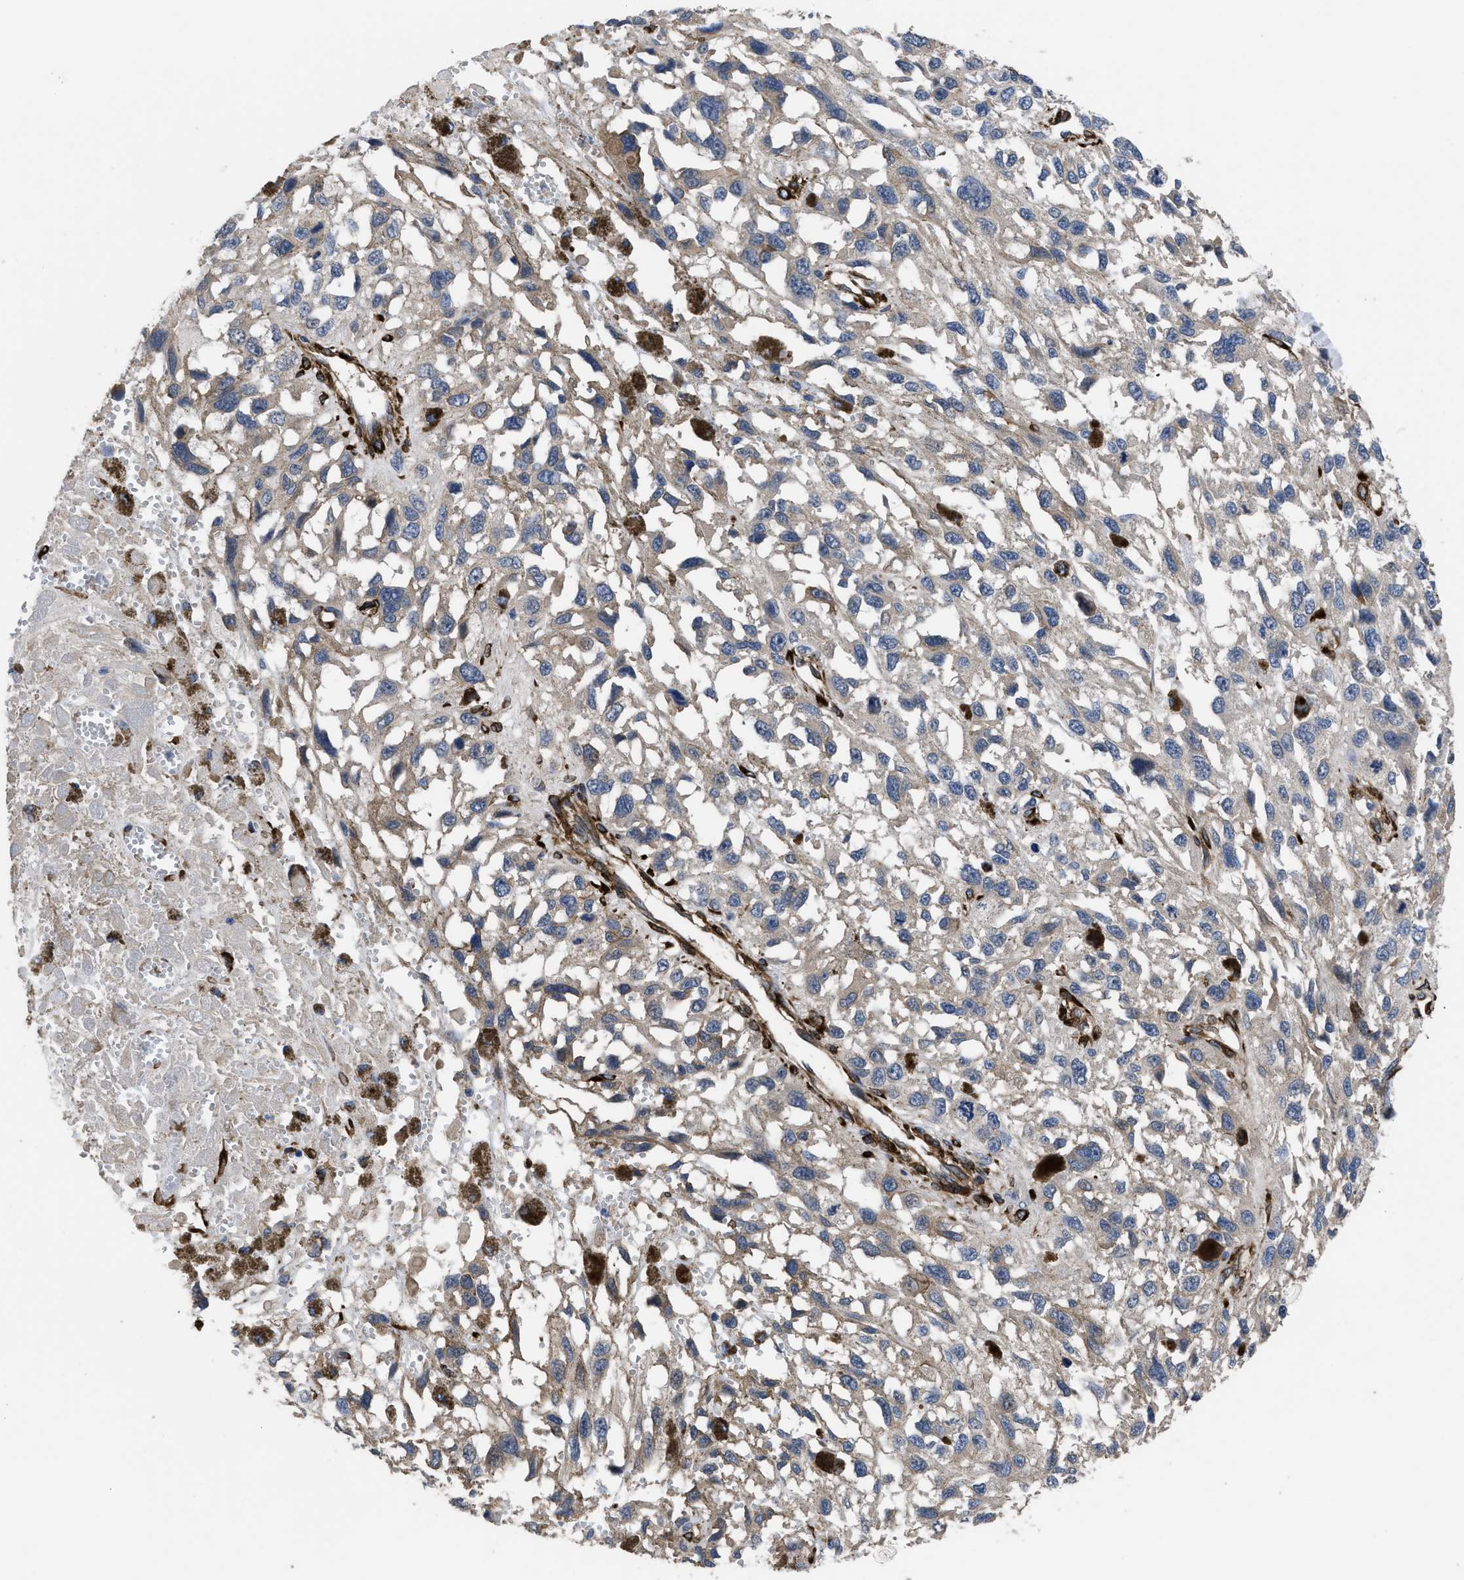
{"staining": {"intensity": "negative", "quantity": "none", "location": "none"}, "tissue": "melanoma", "cell_type": "Tumor cells", "image_type": "cancer", "snomed": [{"axis": "morphology", "description": "Malignant melanoma, Metastatic site"}, {"axis": "topography", "description": "Lymph node"}], "caption": "An image of human malignant melanoma (metastatic site) is negative for staining in tumor cells. The staining is performed using DAB (3,3'-diaminobenzidine) brown chromogen with nuclei counter-stained in using hematoxylin.", "gene": "SQLE", "patient": {"sex": "male", "age": 59}}